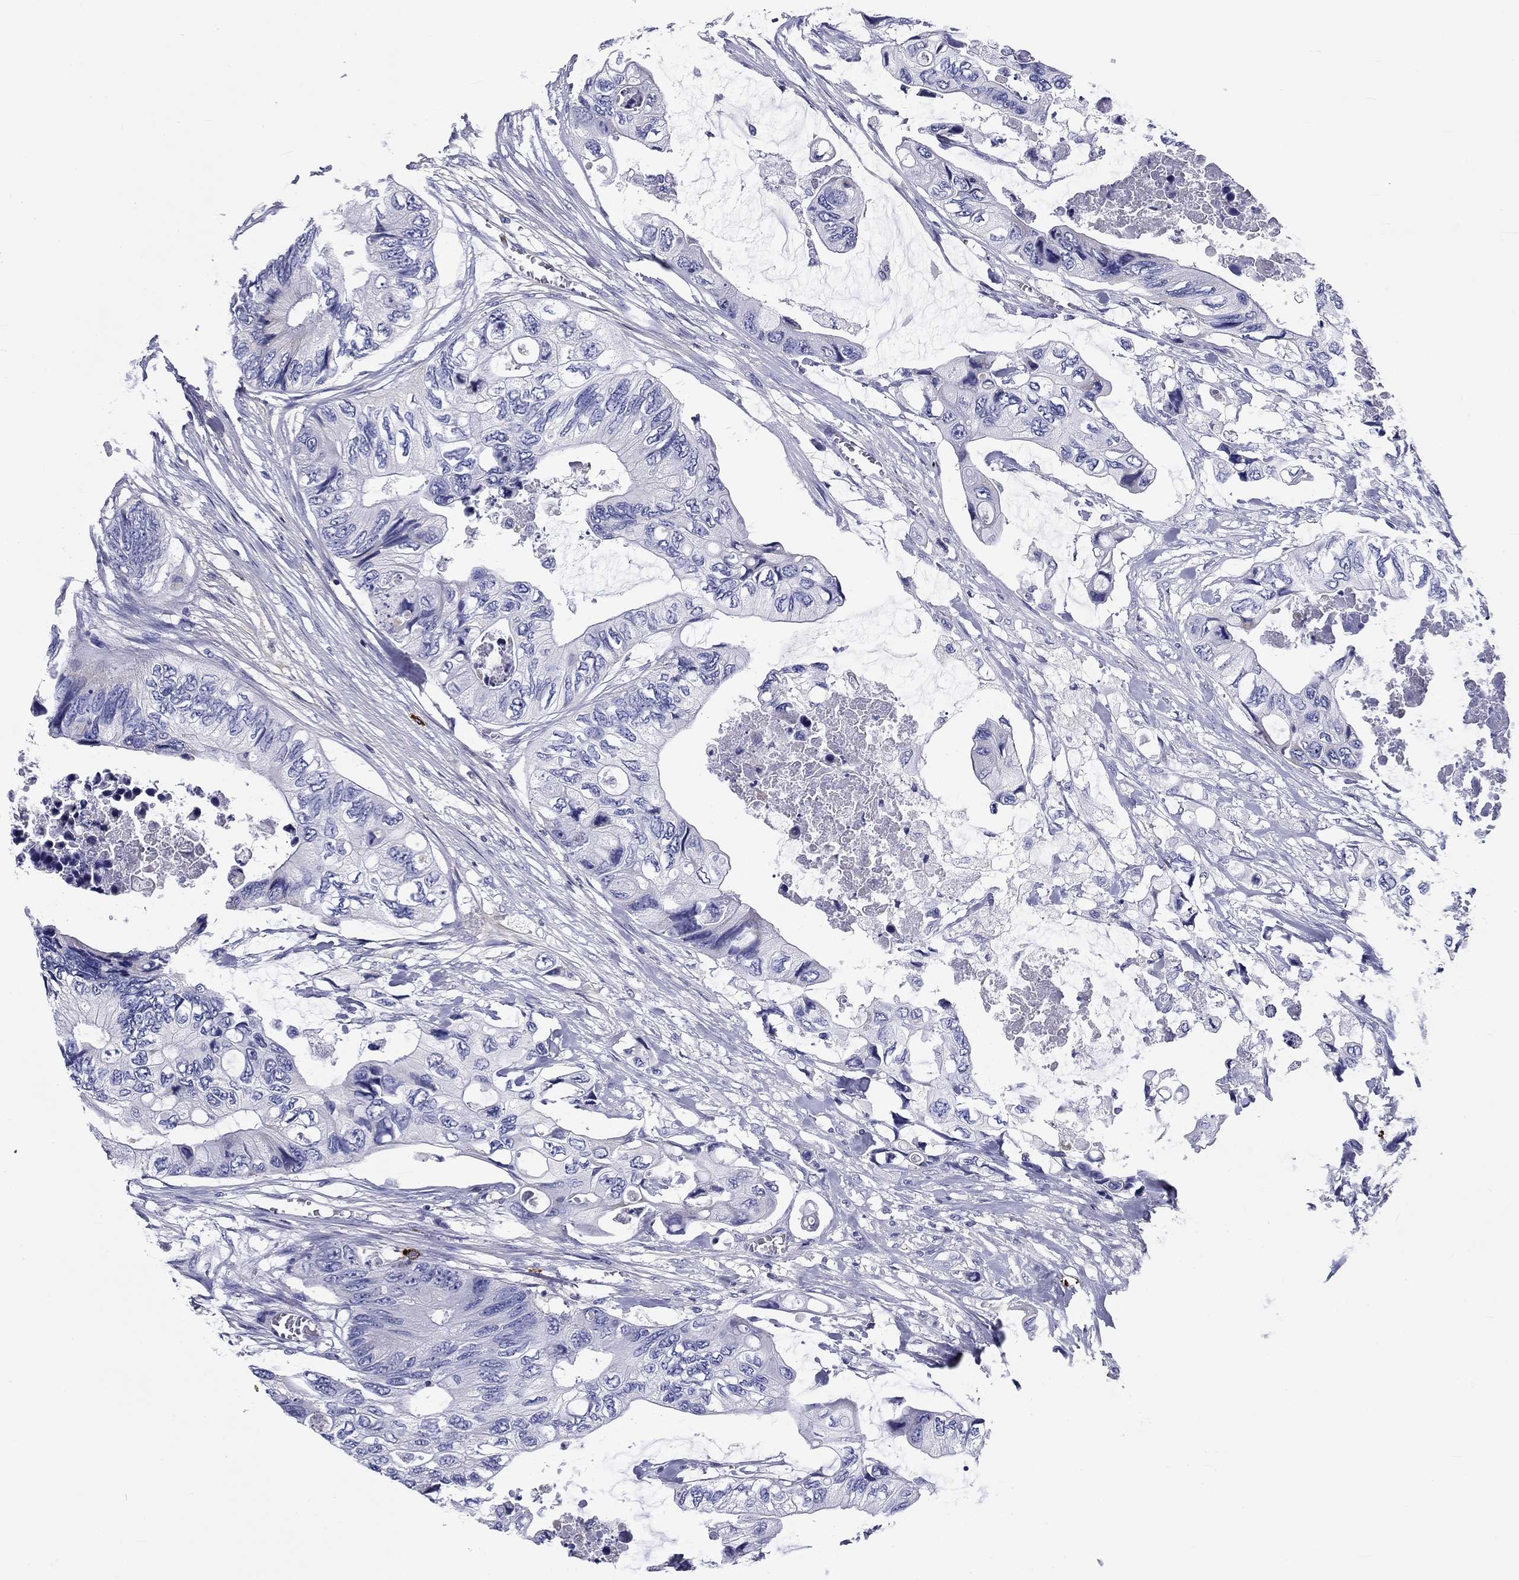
{"staining": {"intensity": "negative", "quantity": "none", "location": "none"}, "tissue": "colorectal cancer", "cell_type": "Tumor cells", "image_type": "cancer", "snomed": [{"axis": "morphology", "description": "Adenocarcinoma, NOS"}, {"axis": "topography", "description": "Rectum"}], "caption": "DAB immunohistochemical staining of colorectal cancer exhibits no significant positivity in tumor cells. (Immunohistochemistry, brightfield microscopy, high magnification).", "gene": "CD40LG", "patient": {"sex": "male", "age": 63}}